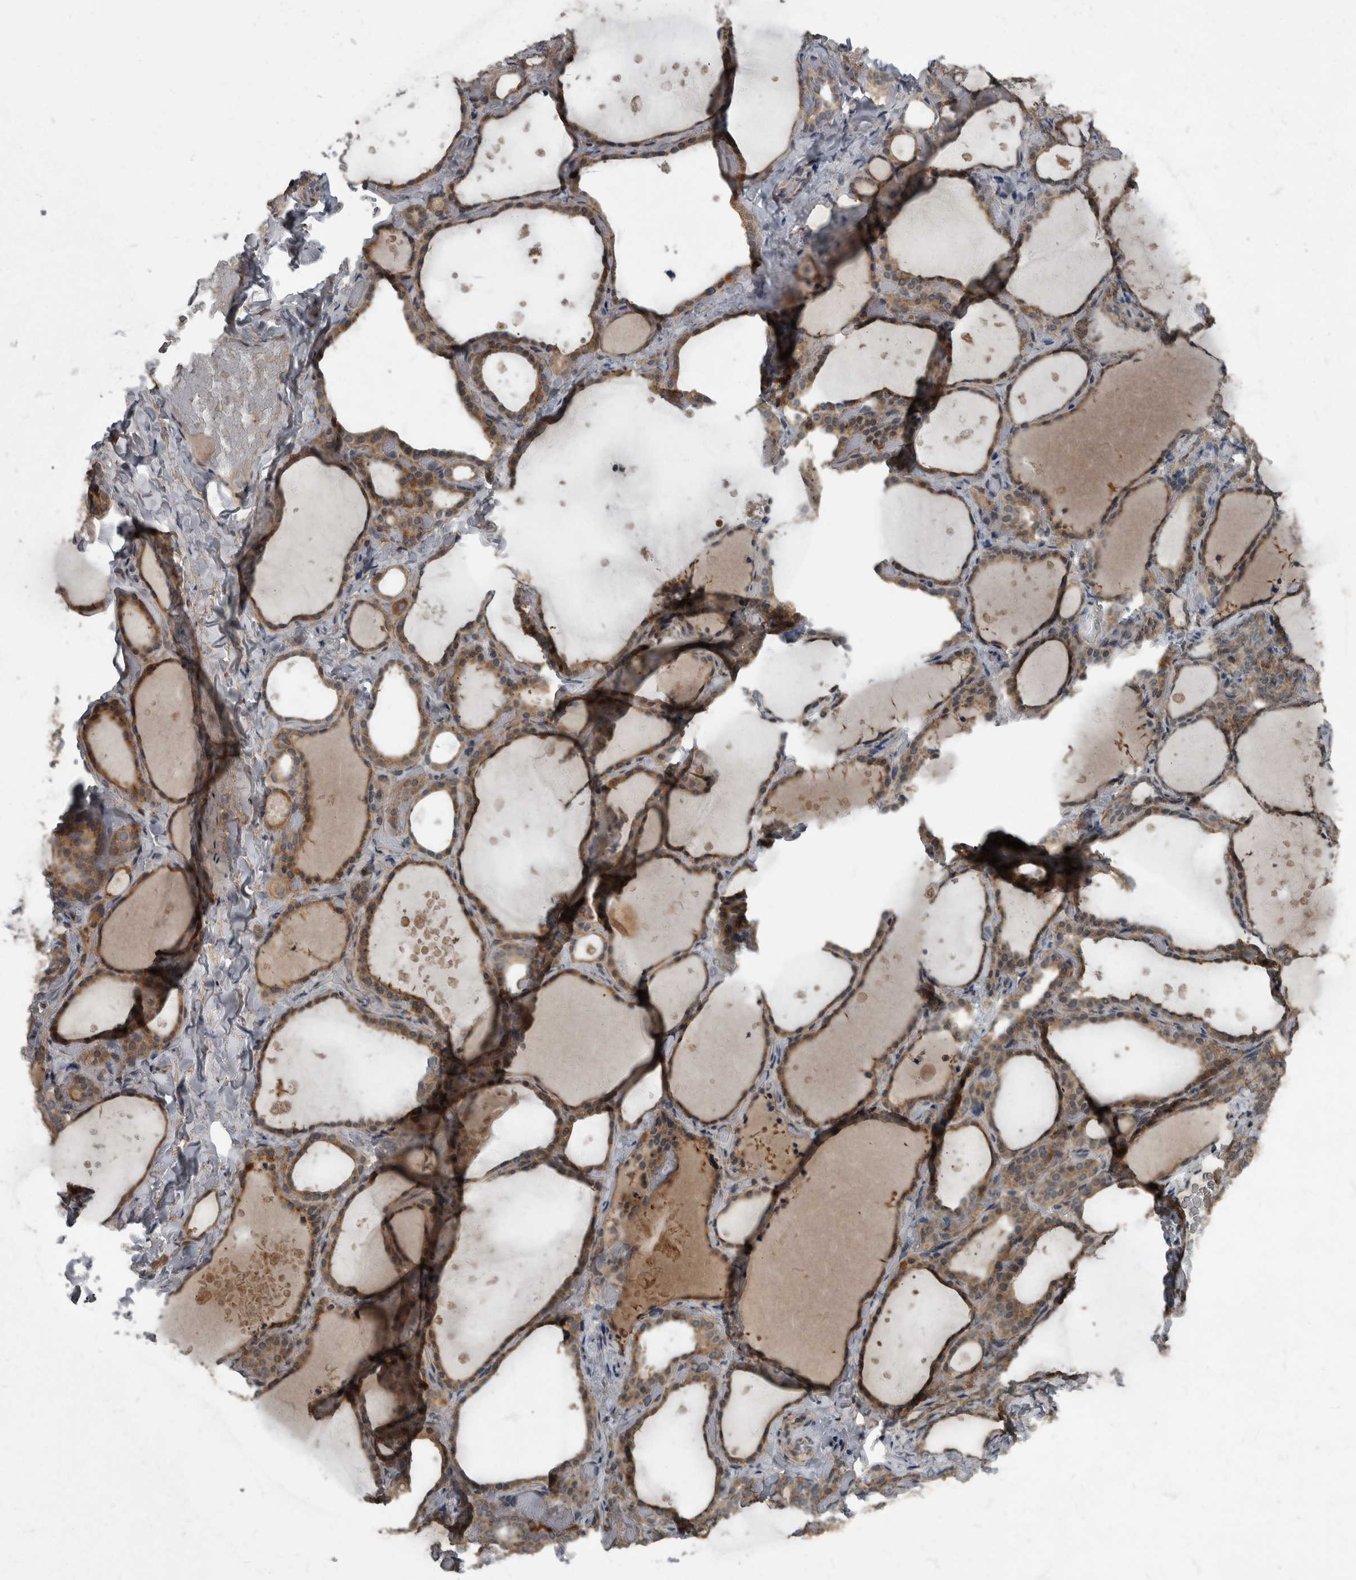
{"staining": {"intensity": "weak", "quantity": ">75%", "location": "cytoplasmic/membranous"}, "tissue": "thyroid gland", "cell_type": "Glandular cells", "image_type": "normal", "snomed": [{"axis": "morphology", "description": "Normal tissue, NOS"}, {"axis": "topography", "description": "Thyroid gland"}], "caption": "Protein staining by immunohistochemistry (IHC) exhibits weak cytoplasmic/membranous staining in about >75% of glandular cells in normal thyroid gland.", "gene": "RABGGTB", "patient": {"sex": "female", "age": 44}}